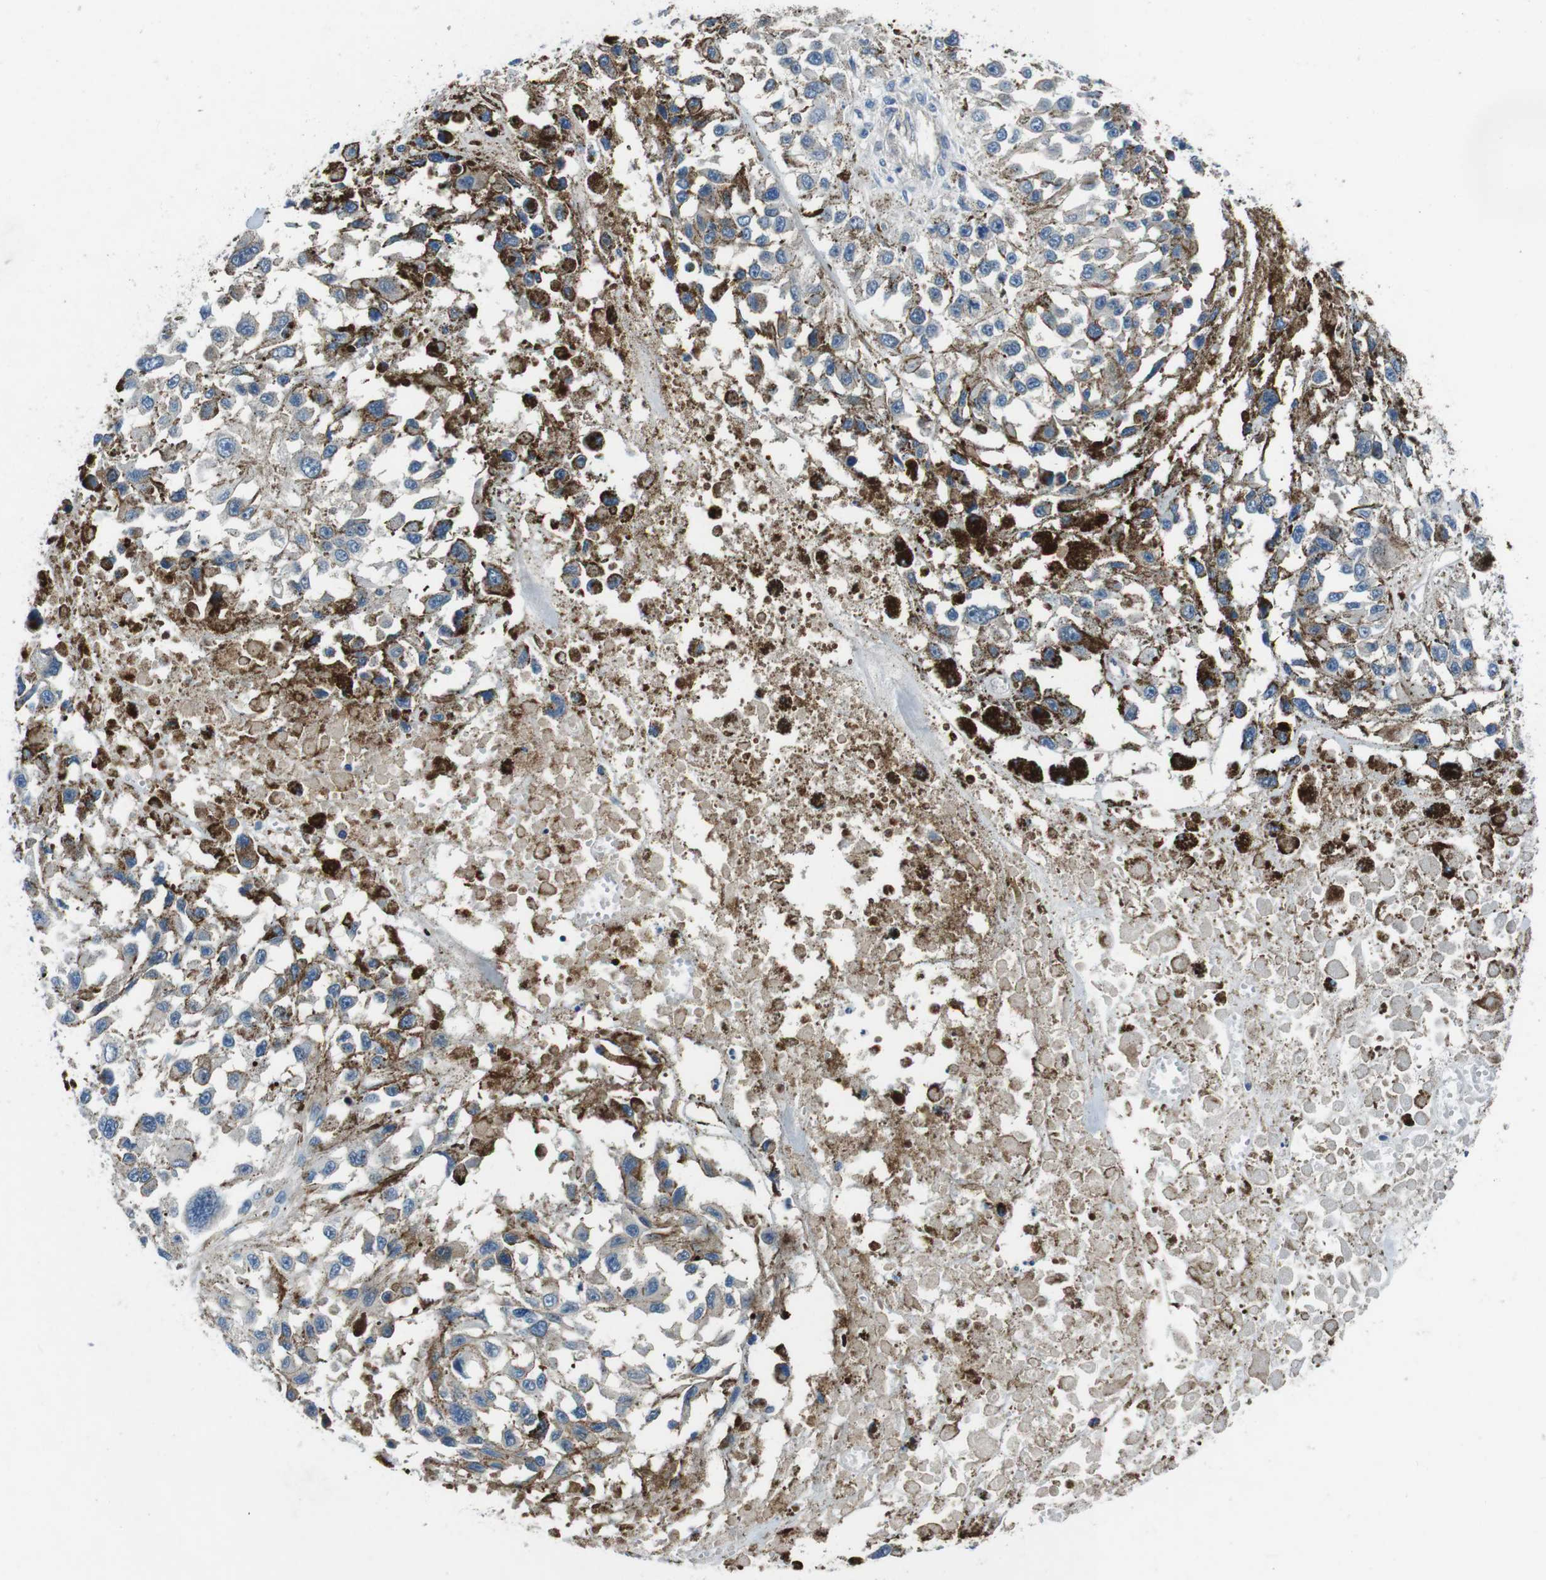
{"staining": {"intensity": "negative", "quantity": "none", "location": "none"}, "tissue": "melanoma", "cell_type": "Tumor cells", "image_type": "cancer", "snomed": [{"axis": "morphology", "description": "Malignant melanoma, Metastatic site"}, {"axis": "topography", "description": "Lymph node"}], "caption": "DAB (3,3'-diaminobenzidine) immunohistochemical staining of melanoma demonstrates no significant staining in tumor cells.", "gene": "TULP3", "patient": {"sex": "male", "age": 59}}